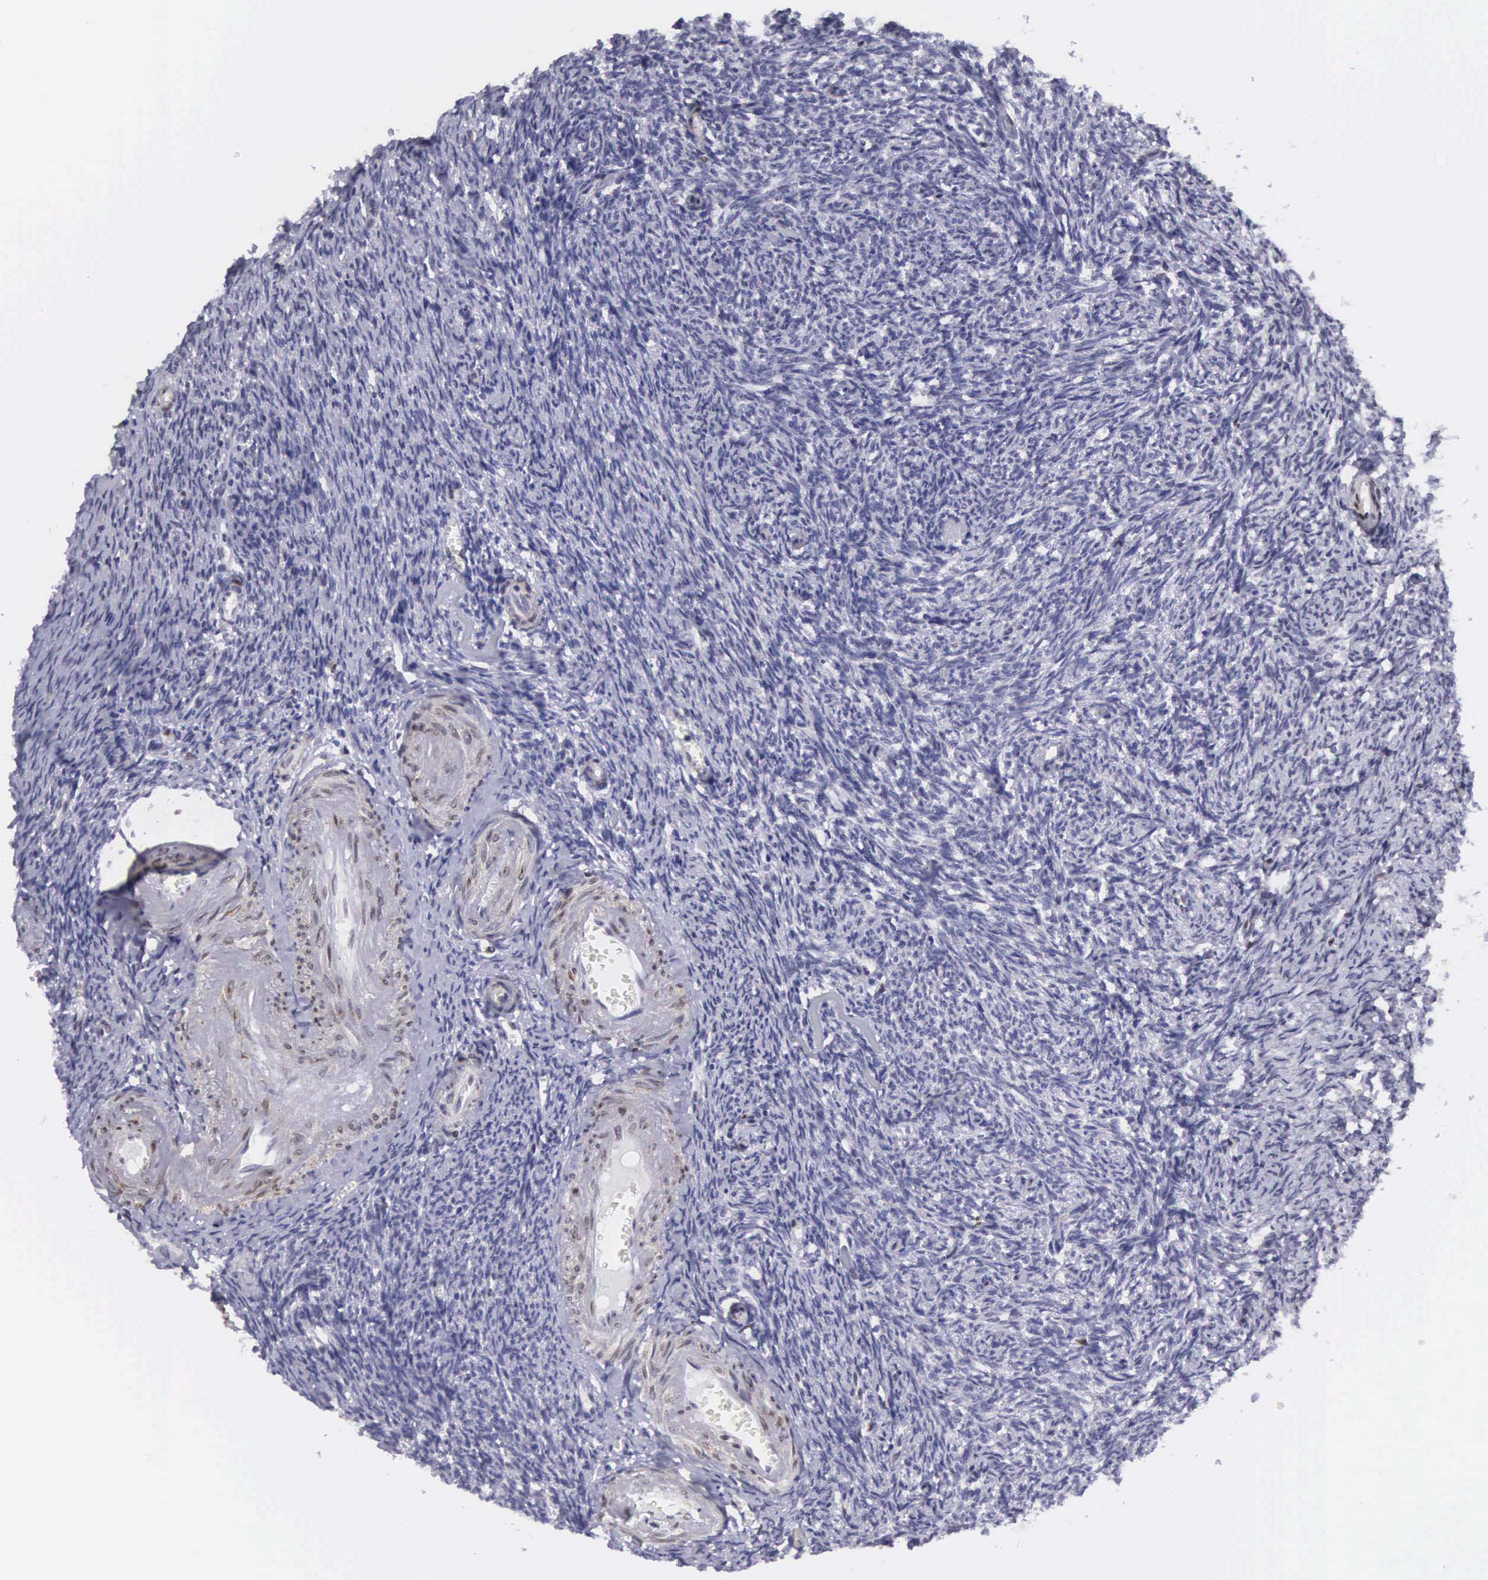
{"staining": {"intensity": "negative", "quantity": "none", "location": "none"}, "tissue": "ovary", "cell_type": "Ovarian stroma cells", "image_type": "normal", "snomed": [{"axis": "morphology", "description": "Normal tissue, NOS"}, {"axis": "topography", "description": "Ovary"}], "caption": "Protein analysis of benign ovary displays no significant expression in ovarian stroma cells.", "gene": "ETV6", "patient": {"sex": "female", "age": 54}}